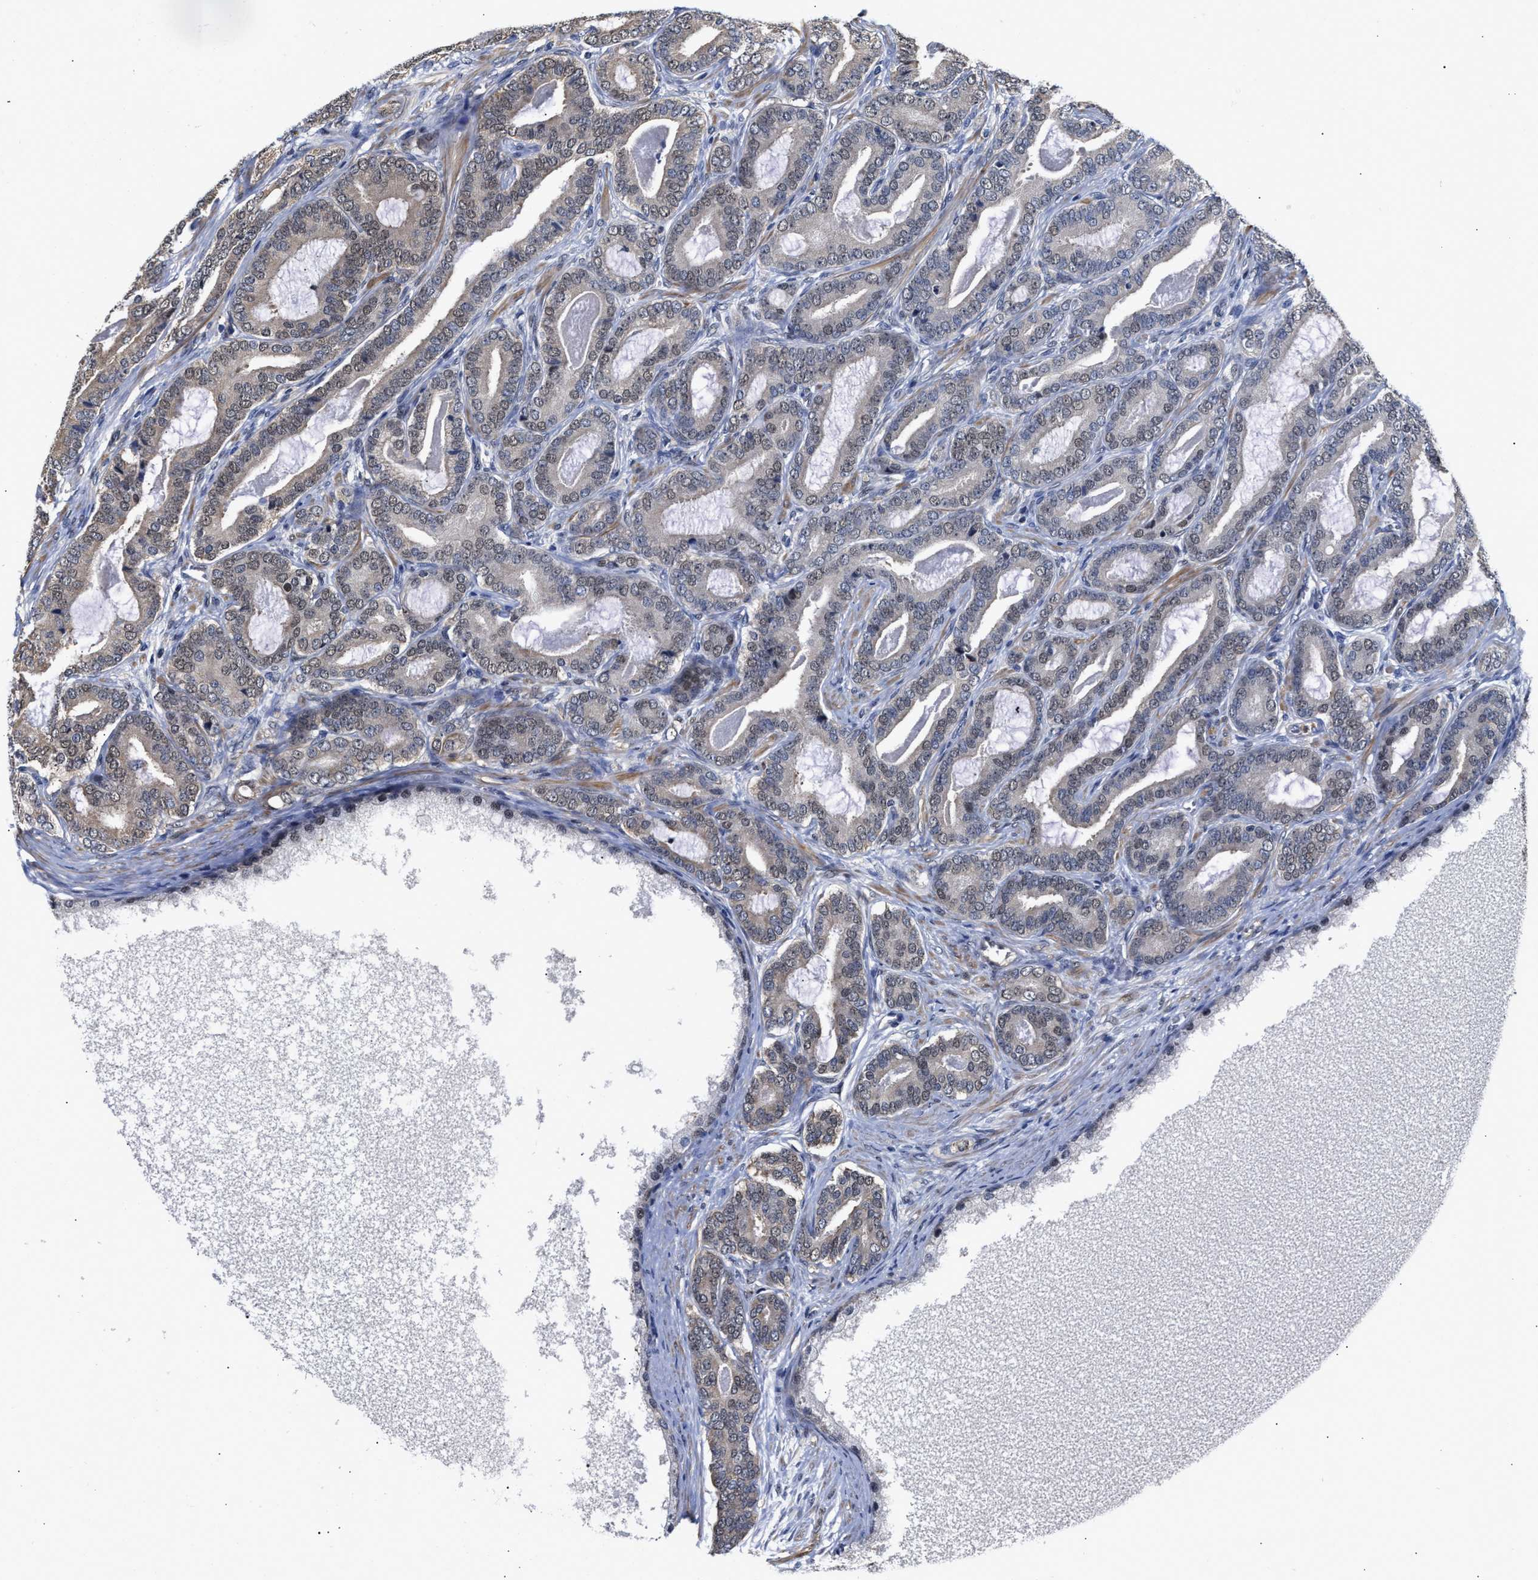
{"staining": {"intensity": "weak", "quantity": "<25%", "location": "cytoplasmic/membranous"}, "tissue": "prostate cancer", "cell_type": "Tumor cells", "image_type": "cancer", "snomed": [{"axis": "morphology", "description": "Adenocarcinoma, High grade"}, {"axis": "topography", "description": "Prostate"}], "caption": "IHC of human prostate adenocarcinoma (high-grade) exhibits no expression in tumor cells.", "gene": "KLHDC1", "patient": {"sex": "male", "age": 60}}